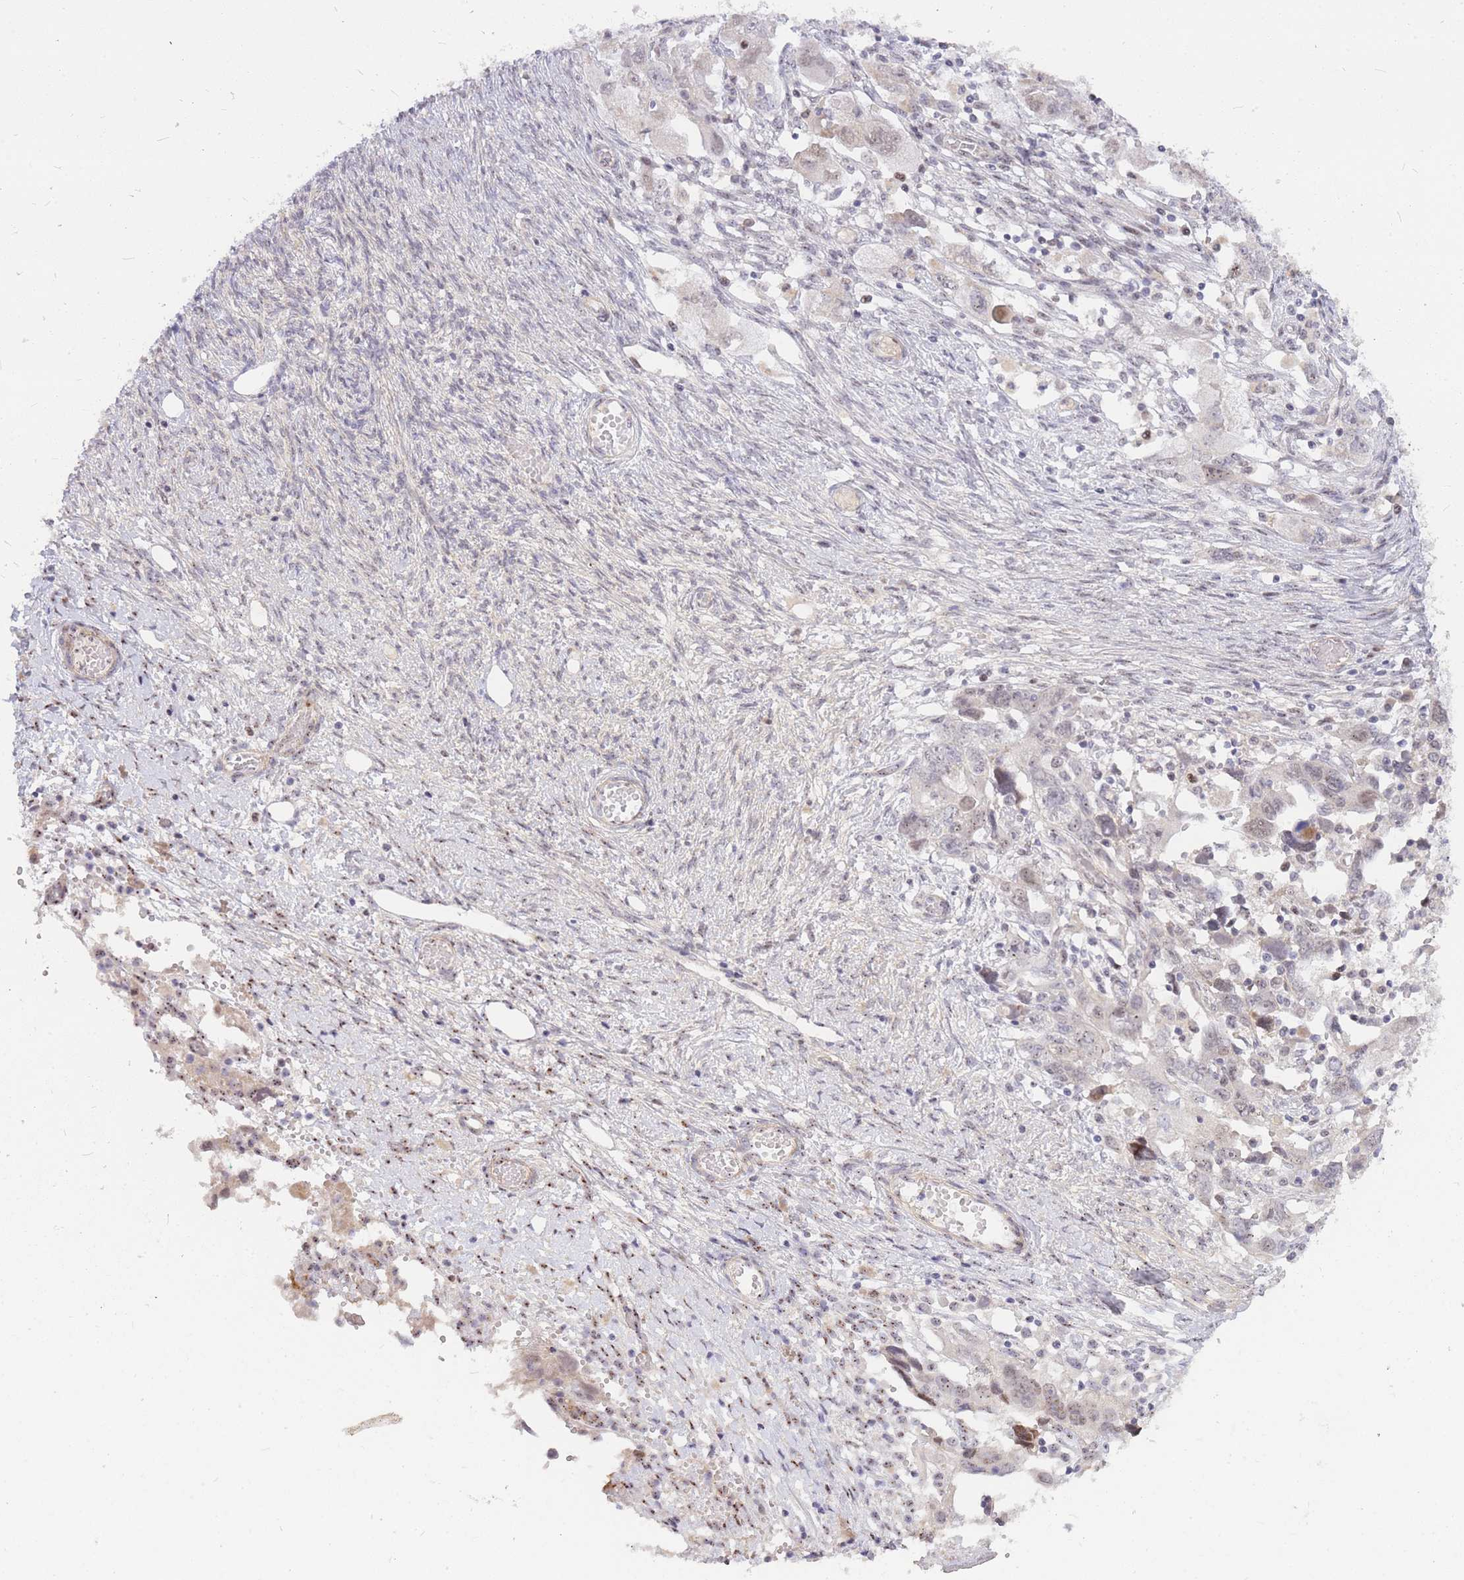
{"staining": {"intensity": "weak", "quantity": "25%-75%", "location": "nuclear"}, "tissue": "ovarian cancer", "cell_type": "Tumor cells", "image_type": "cancer", "snomed": [{"axis": "morphology", "description": "Carcinoma, NOS"}, {"axis": "morphology", "description": "Cystadenocarcinoma, serous, NOS"}, {"axis": "topography", "description": "Ovary"}], "caption": "Human ovarian cancer (serous cystadenocarcinoma) stained with a brown dye demonstrates weak nuclear positive positivity in about 25%-75% of tumor cells.", "gene": "TLE2", "patient": {"sex": "female", "age": 69}}